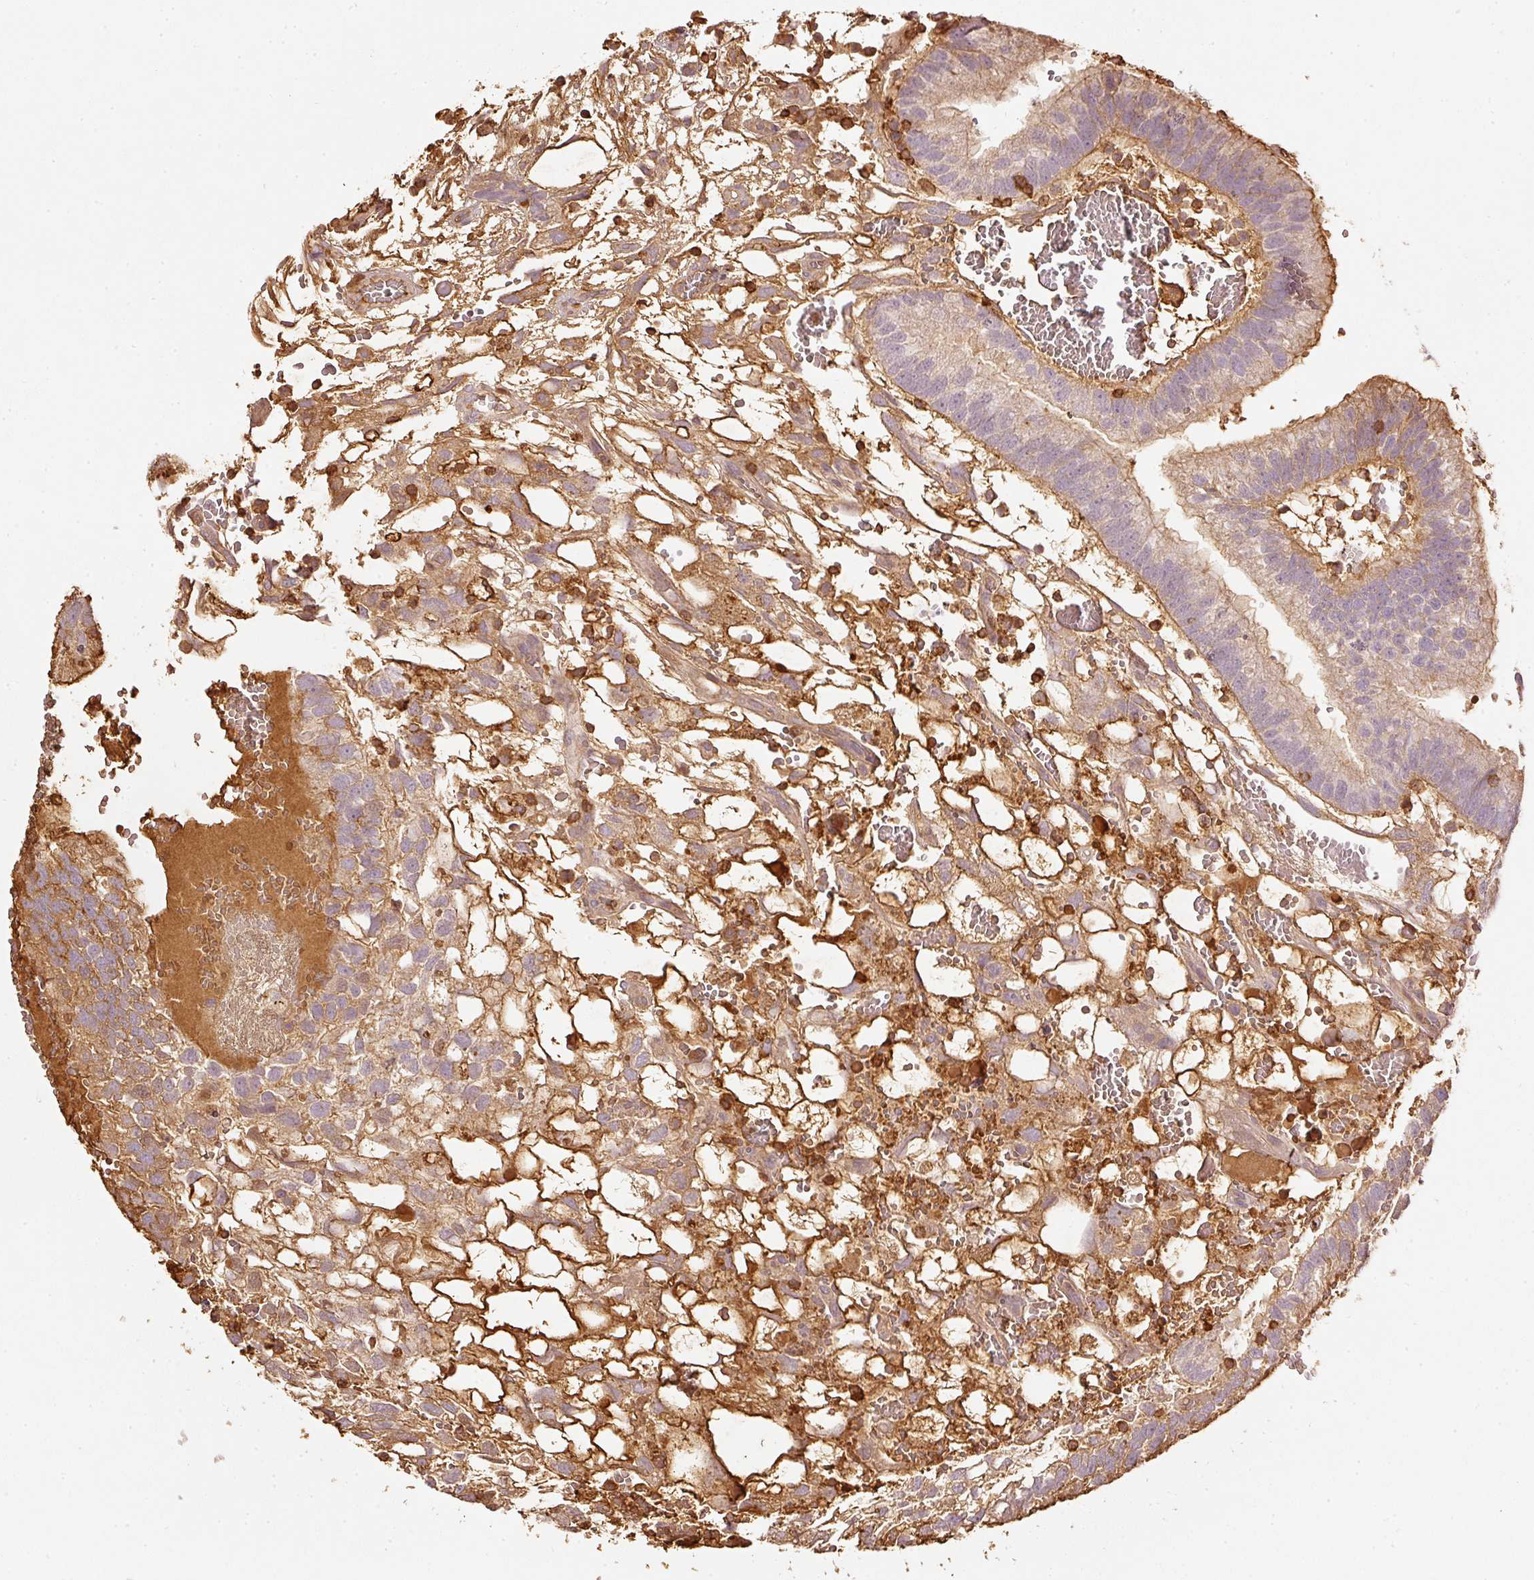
{"staining": {"intensity": "moderate", "quantity": "25%-75%", "location": "cytoplasmic/membranous"}, "tissue": "testis cancer", "cell_type": "Tumor cells", "image_type": "cancer", "snomed": [{"axis": "morphology", "description": "Normal tissue, NOS"}, {"axis": "morphology", "description": "Carcinoma, Embryonal, NOS"}, {"axis": "topography", "description": "Testis"}], "caption": "DAB (3,3'-diaminobenzidine) immunohistochemical staining of testis cancer demonstrates moderate cytoplasmic/membranous protein positivity in approximately 25%-75% of tumor cells.", "gene": "EVL", "patient": {"sex": "male", "age": 32}}